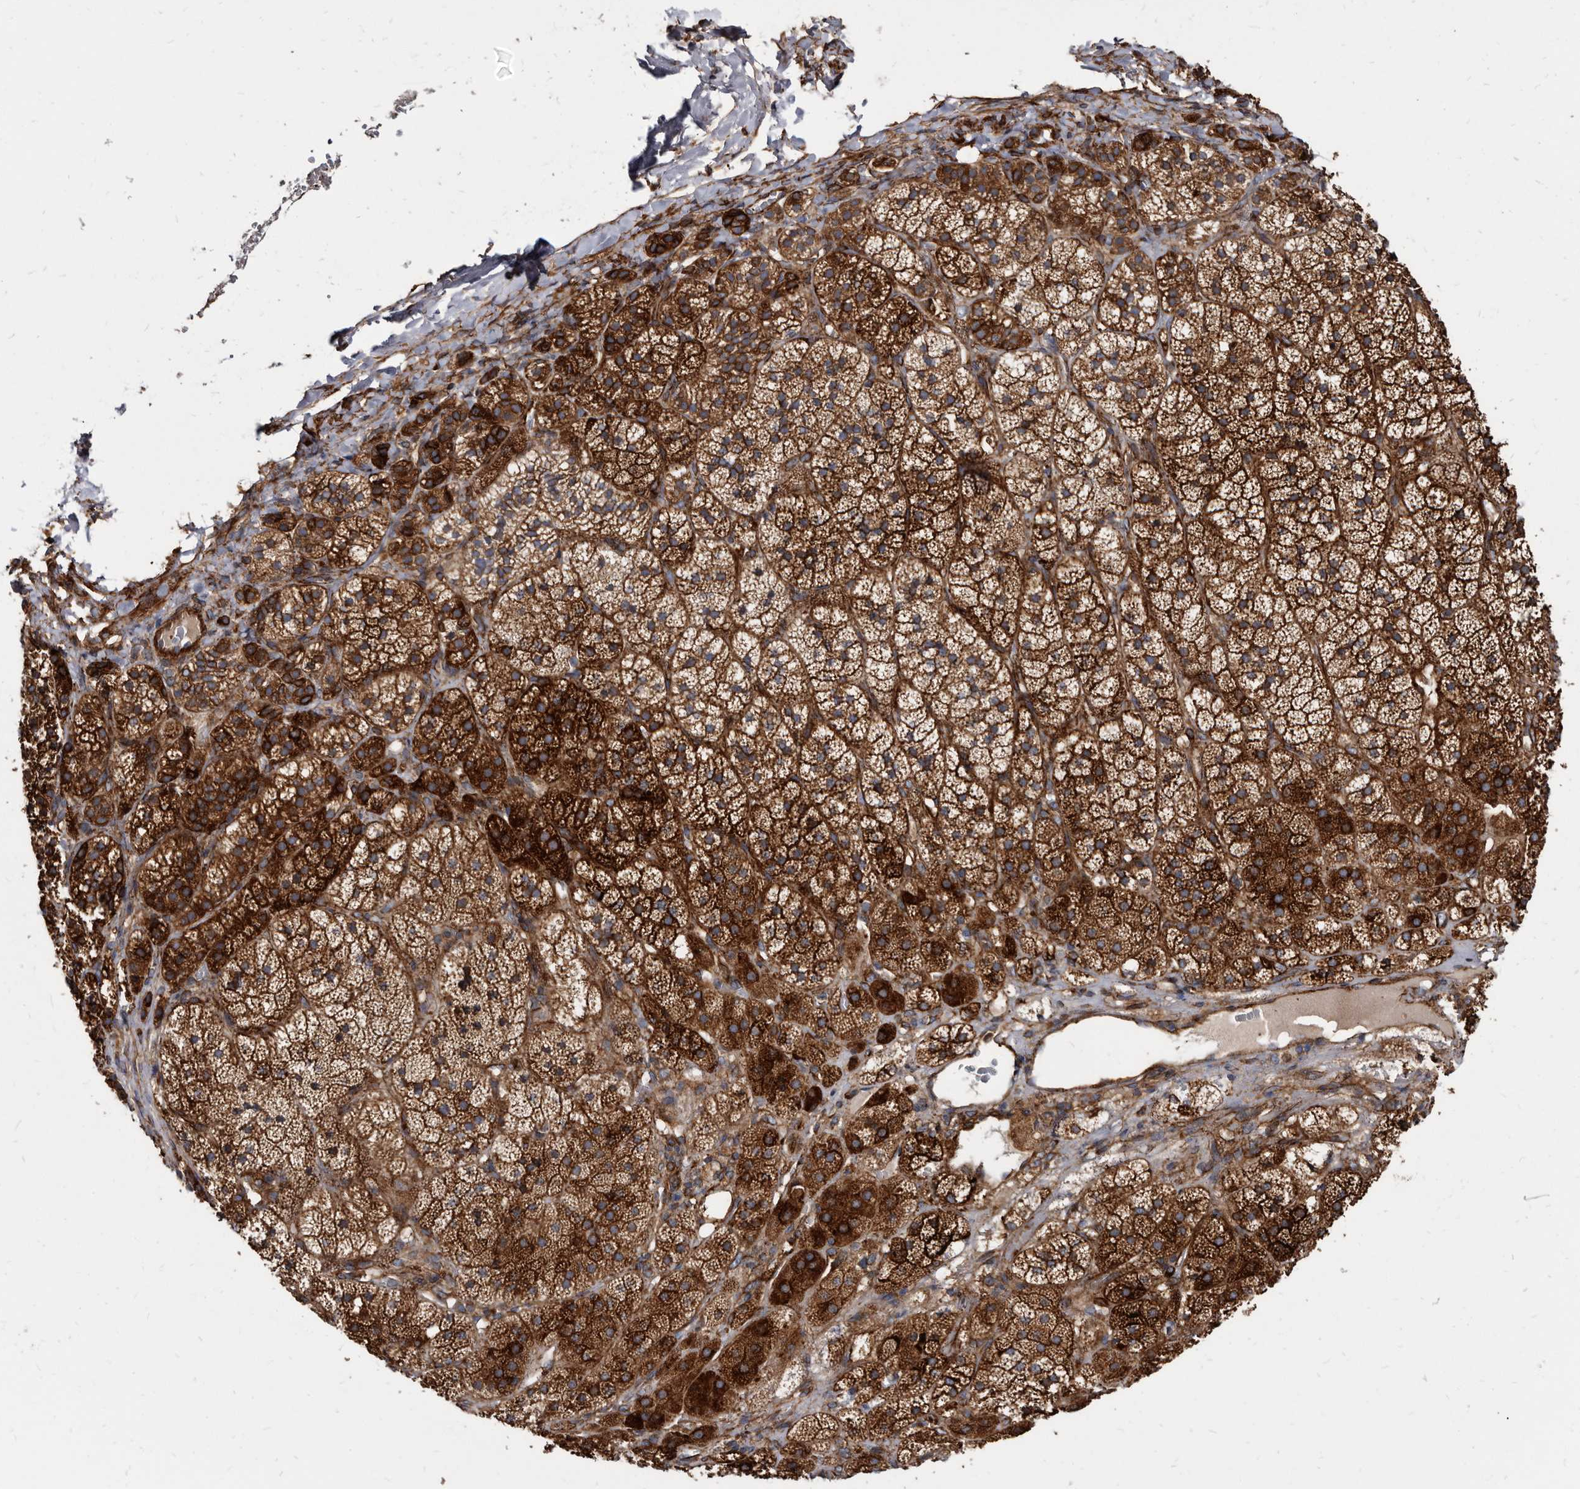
{"staining": {"intensity": "strong", "quantity": ">75%", "location": "cytoplasmic/membranous"}, "tissue": "adrenal gland", "cell_type": "Glandular cells", "image_type": "normal", "snomed": [{"axis": "morphology", "description": "Normal tissue, NOS"}, {"axis": "topography", "description": "Adrenal gland"}], "caption": "Protein staining shows strong cytoplasmic/membranous expression in about >75% of glandular cells in unremarkable adrenal gland.", "gene": "KCTD20", "patient": {"sex": "female", "age": 44}}